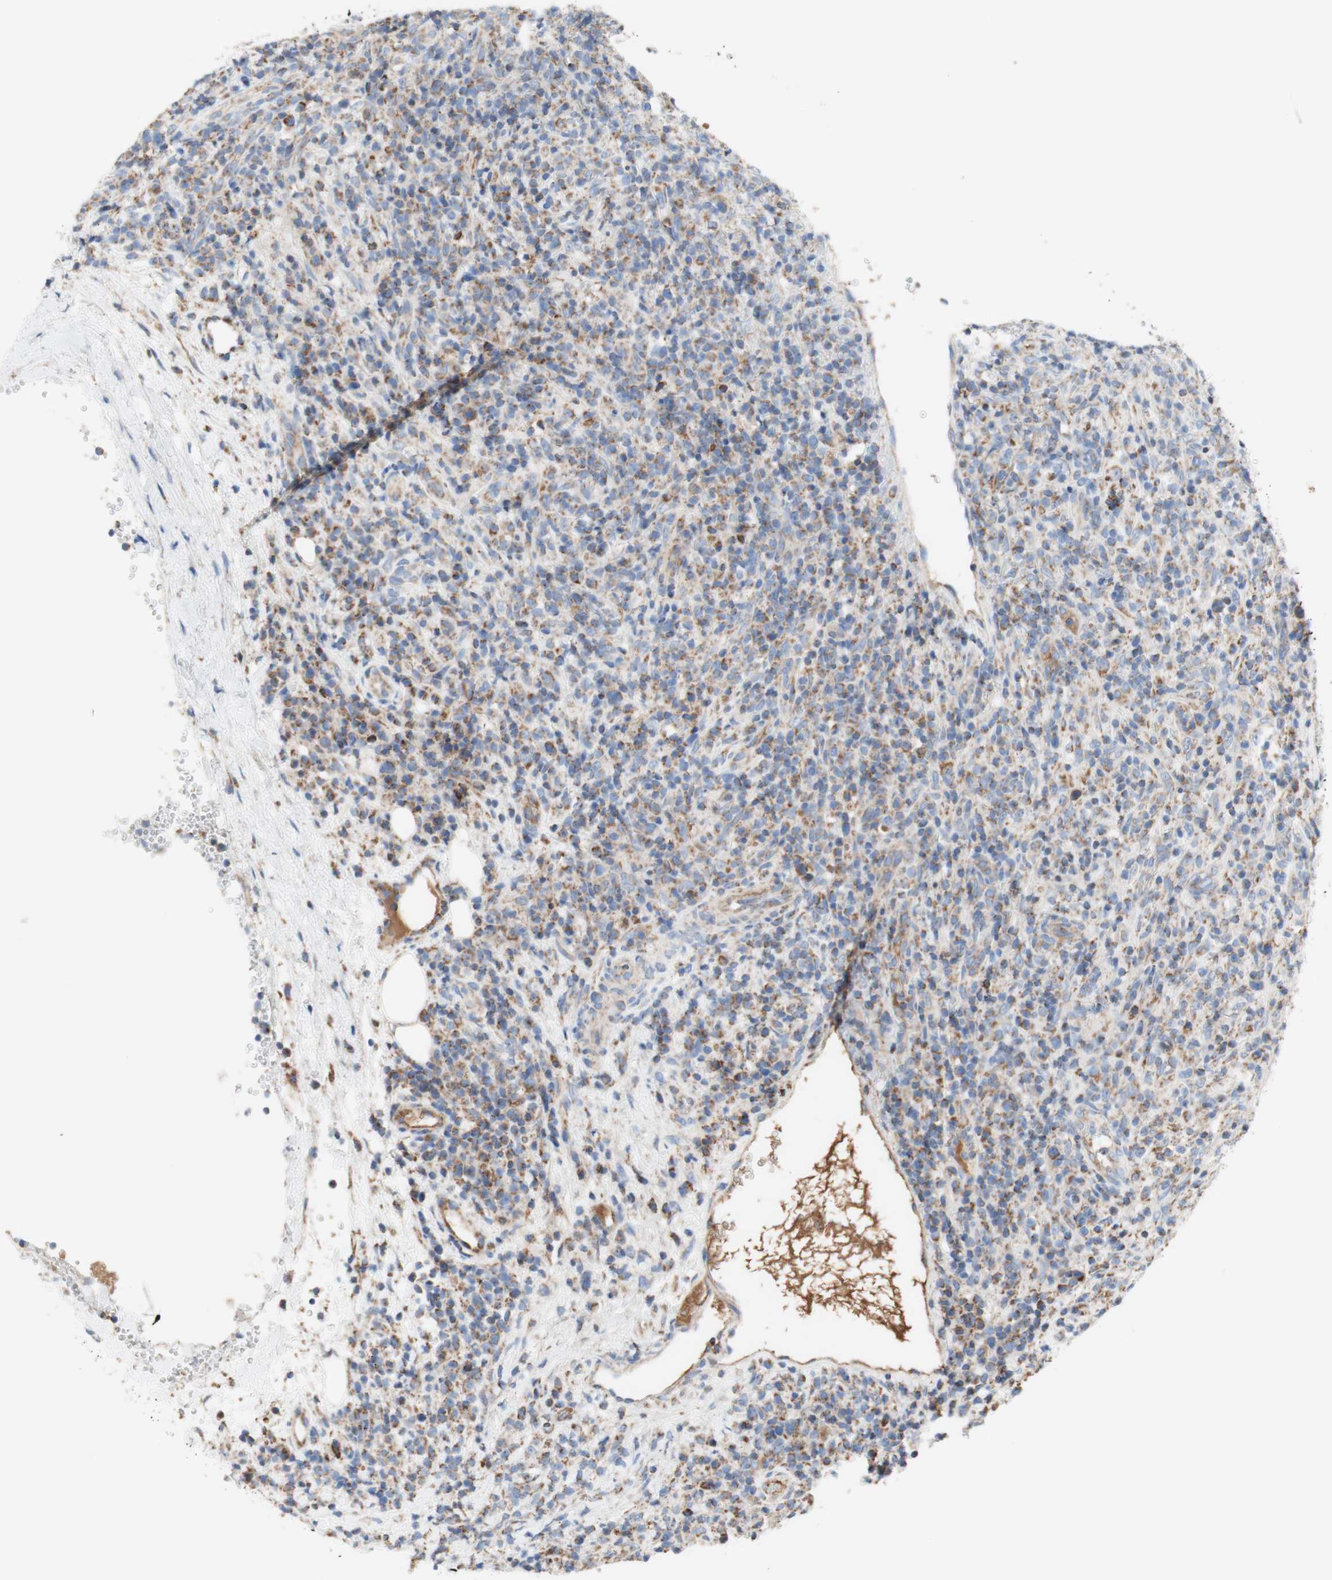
{"staining": {"intensity": "moderate", "quantity": "<25%", "location": "cytoplasmic/membranous"}, "tissue": "lymphoma", "cell_type": "Tumor cells", "image_type": "cancer", "snomed": [{"axis": "morphology", "description": "Malignant lymphoma, non-Hodgkin's type, High grade"}, {"axis": "topography", "description": "Lymph node"}], "caption": "Immunohistochemistry of high-grade malignant lymphoma, non-Hodgkin's type demonstrates low levels of moderate cytoplasmic/membranous expression in approximately <25% of tumor cells.", "gene": "SDHB", "patient": {"sex": "female", "age": 76}}